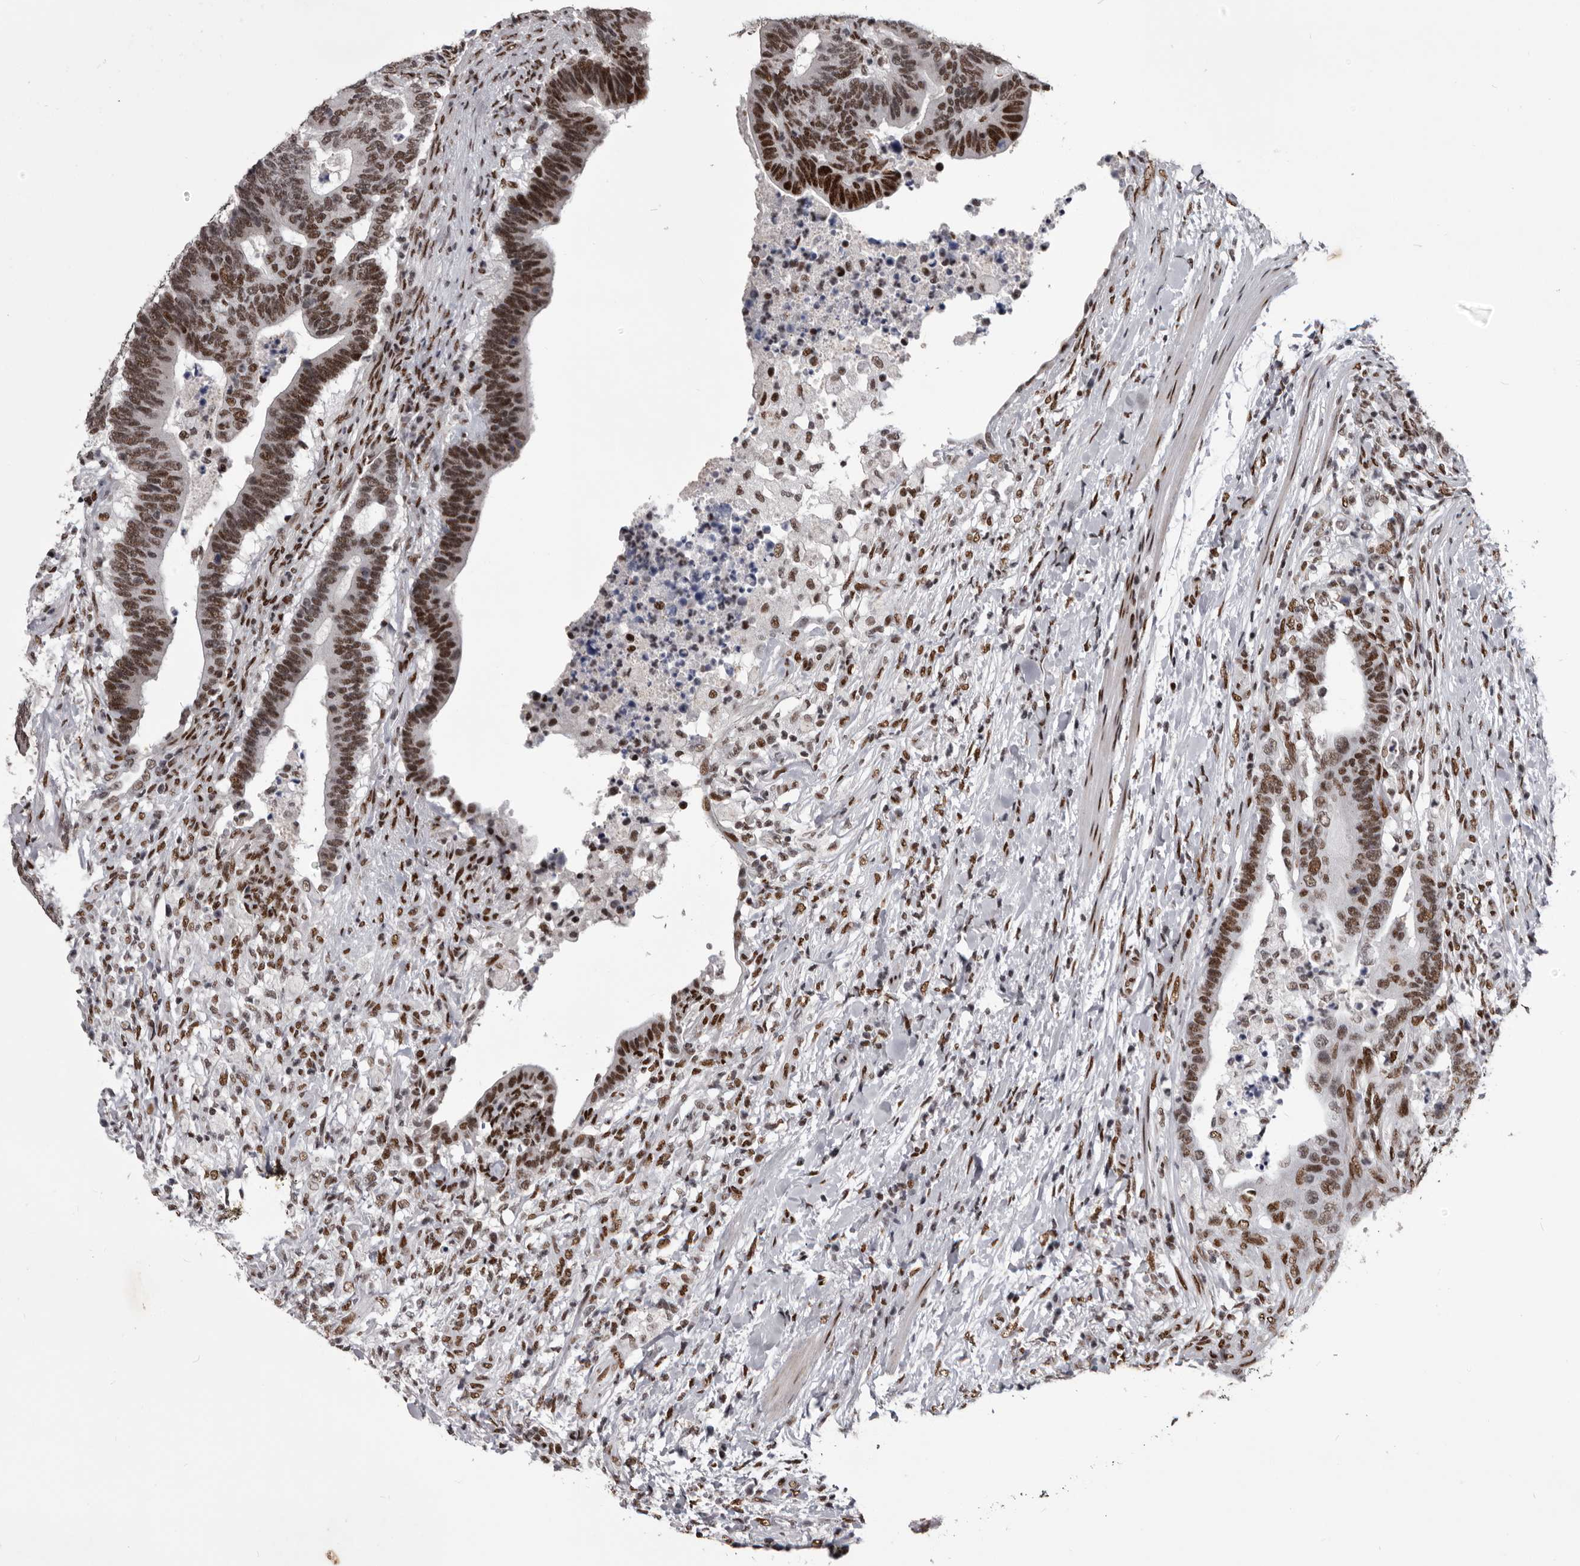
{"staining": {"intensity": "strong", "quantity": ">75%", "location": "nuclear"}, "tissue": "colorectal cancer", "cell_type": "Tumor cells", "image_type": "cancer", "snomed": [{"axis": "morphology", "description": "Adenocarcinoma, NOS"}, {"axis": "topography", "description": "Colon"}], "caption": "Protein expression analysis of human colorectal cancer reveals strong nuclear staining in approximately >75% of tumor cells.", "gene": "NUMA1", "patient": {"sex": "female", "age": 66}}